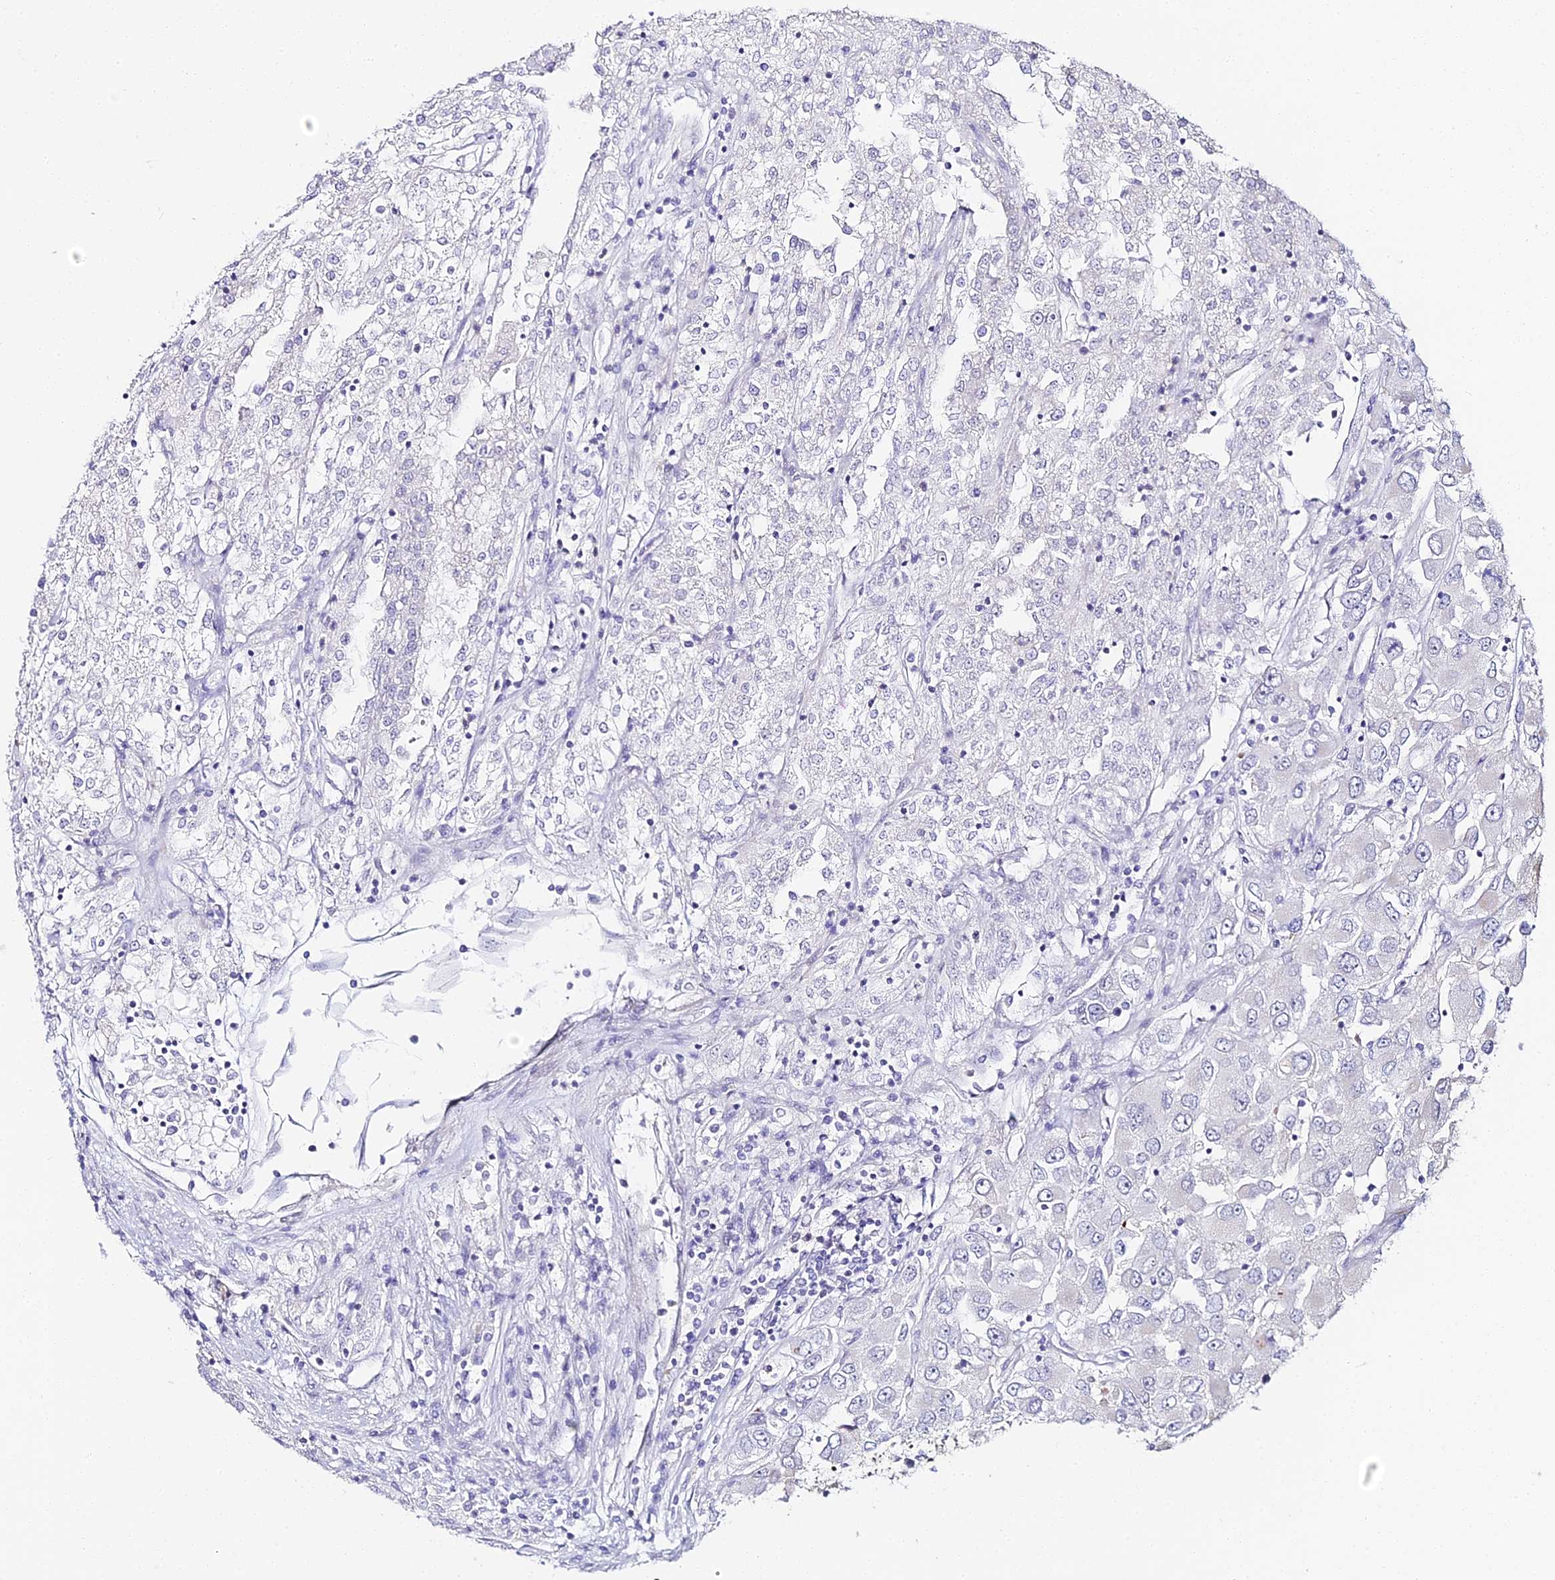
{"staining": {"intensity": "negative", "quantity": "none", "location": "none"}, "tissue": "renal cancer", "cell_type": "Tumor cells", "image_type": "cancer", "snomed": [{"axis": "morphology", "description": "Adenocarcinoma, NOS"}, {"axis": "topography", "description": "Kidney"}], "caption": "The IHC image has no significant staining in tumor cells of renal adenocarcinoma tissue.", "gene": "ALPG", "patient": {"sex": "female", "age": 52}}